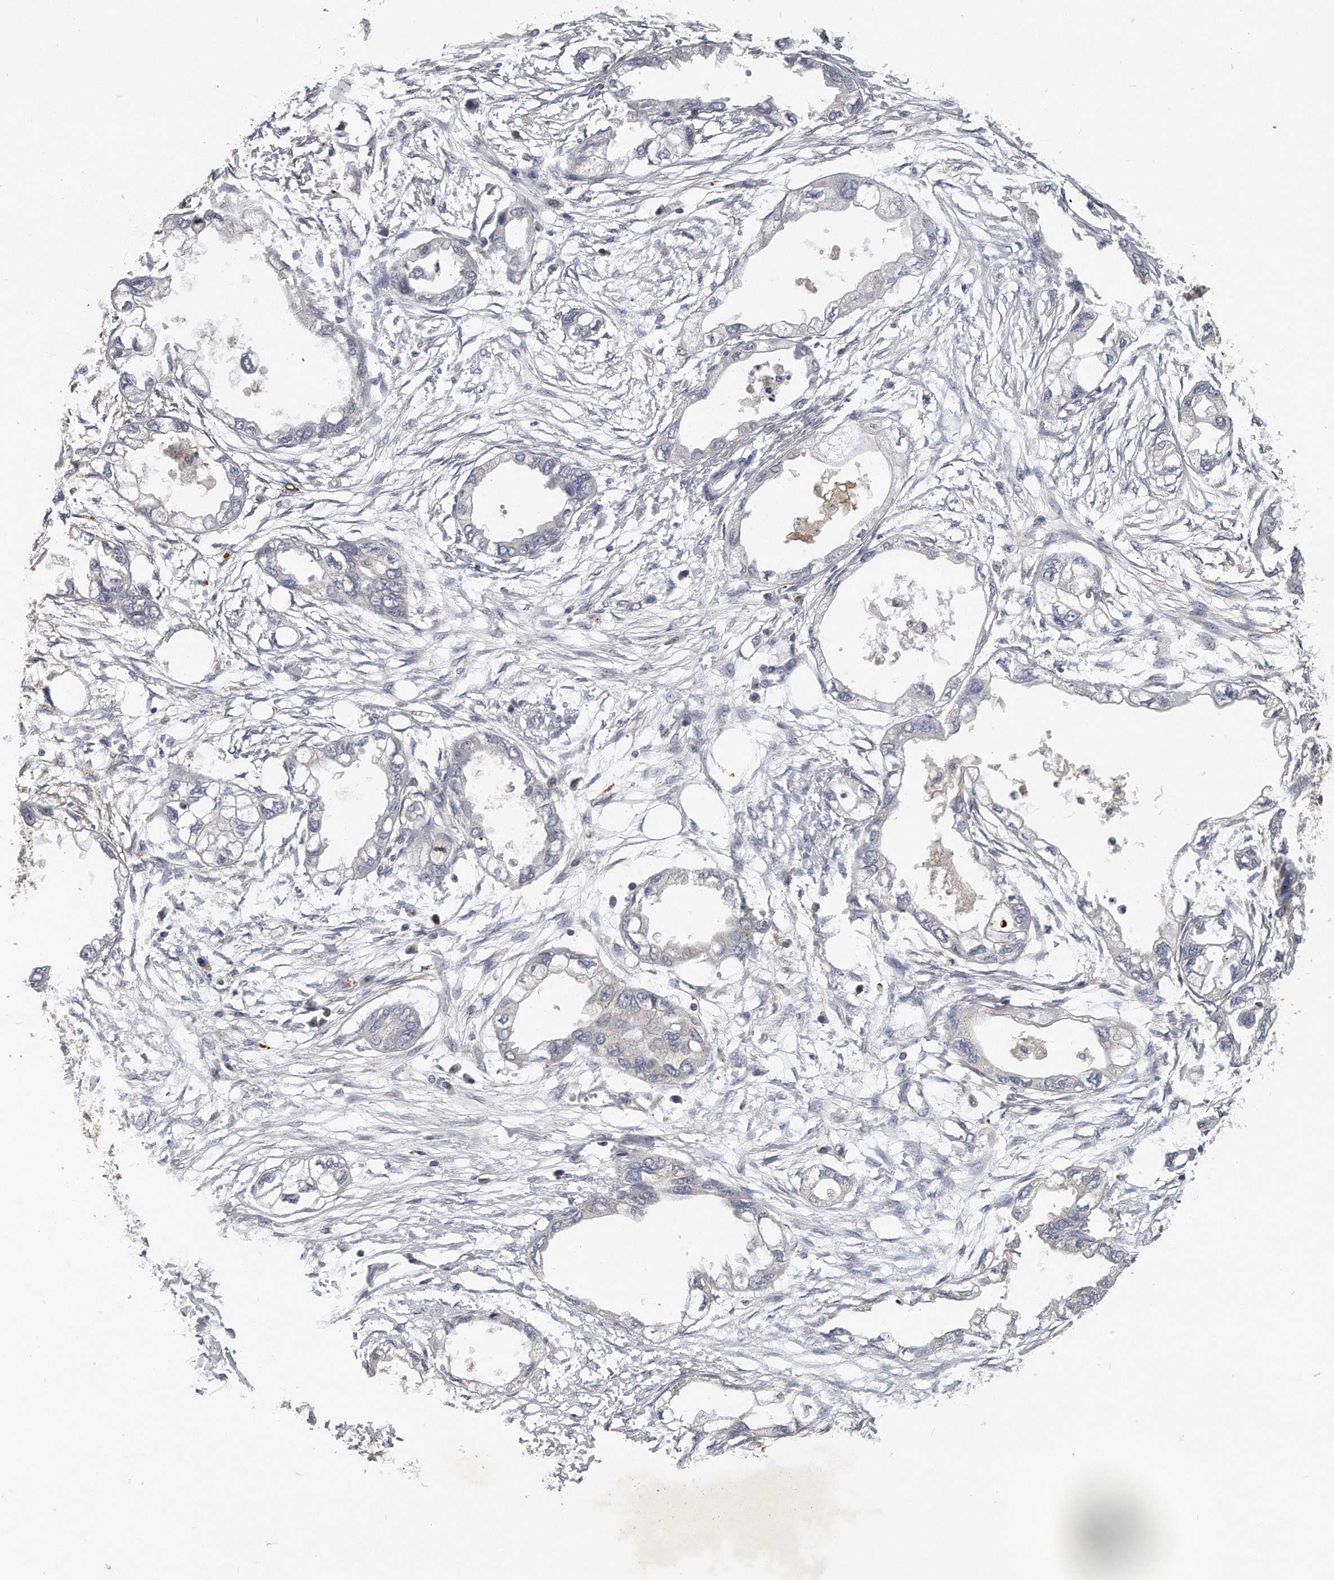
{"staining": {"intensity": "negative", "quantity": "none", "location": "none"}, "tissue": "endometrial cancer", "cell_type": "Tumor cells", "image_type": "cancer", "snomed": [{"axis": "morphology", "description": "Adenocarcinoma, NOS"}, {"axis": "morphology", "description": "Adenocarcinoma, metastatic, NOS"}, {"axis": "topography", "description": "Adipose tissue"}, {"axis": "topography", "description": "Endometrium"}], "caption": "The immunohistochemistry photomicrograph has no significant staining in tumor cells of endometrial cancer (adenocarcinoma) tissue. Nuclei are stained in blue.", "gene": "TRAPPC14", "patient": {"sex": "female", "age": 67}}